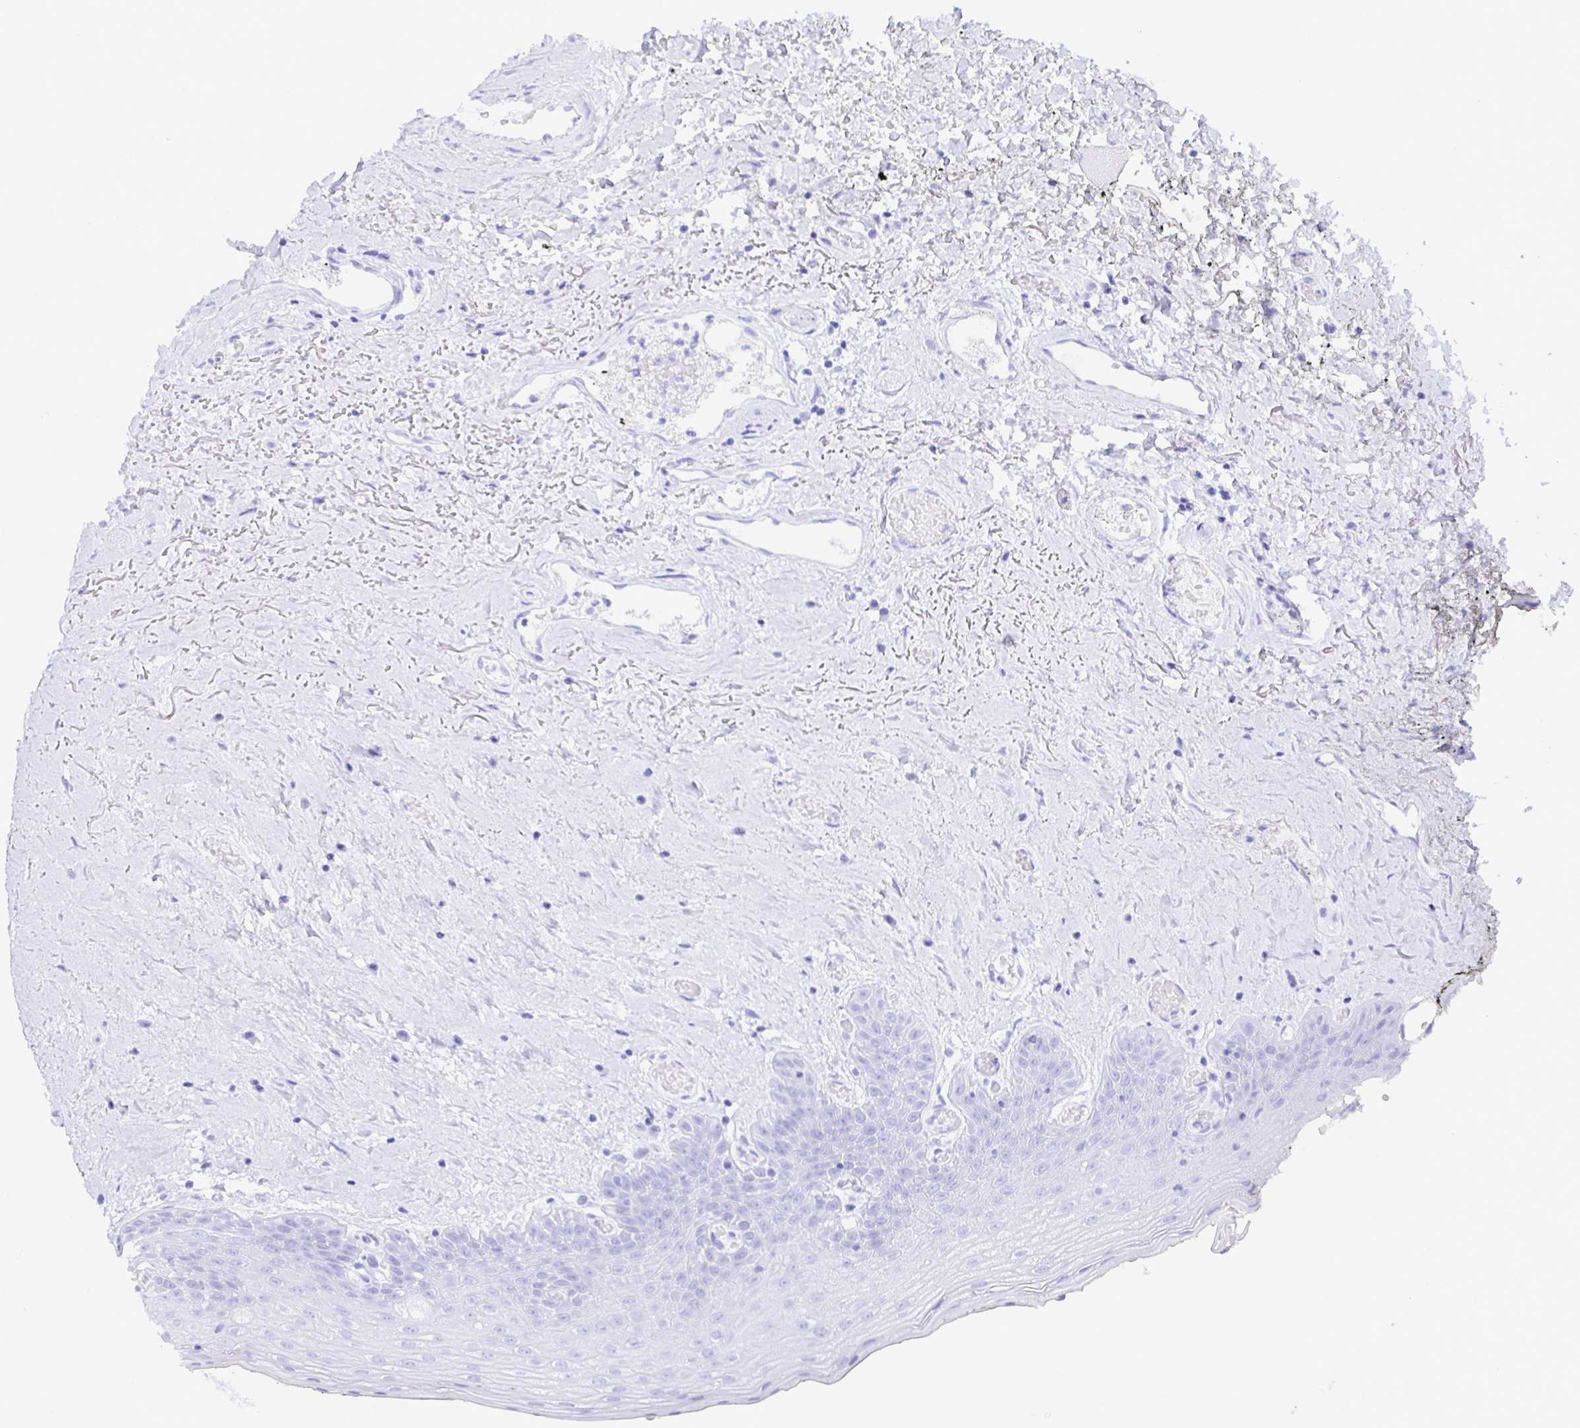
{"staining": {"intensity": "negative", "quantity": "none", "location": "none"}, "tissue": "oral mucosa", "cell_type": "Squamous epithelial cells", "image_type": "normal", "snomed": [{"axis": "morphology", "description": "Normal tissue, NOS"}, {"axis": "morphology", "description": "Squamous cell carcinoma, NOS"}, {"axis": "topography", "description": "Oral tissue"}, {"axis": "topography", "description": "Peripheral nerve tissue"}, {"axis": "topography", "description": "Head-Neck"}], "caption": "Immunohistochemistry of benign human oral mucosa displays no staining in squamous epithelial cells.", "gene": "EZHIP", "patient": {"sex": "female", "age": 59}}